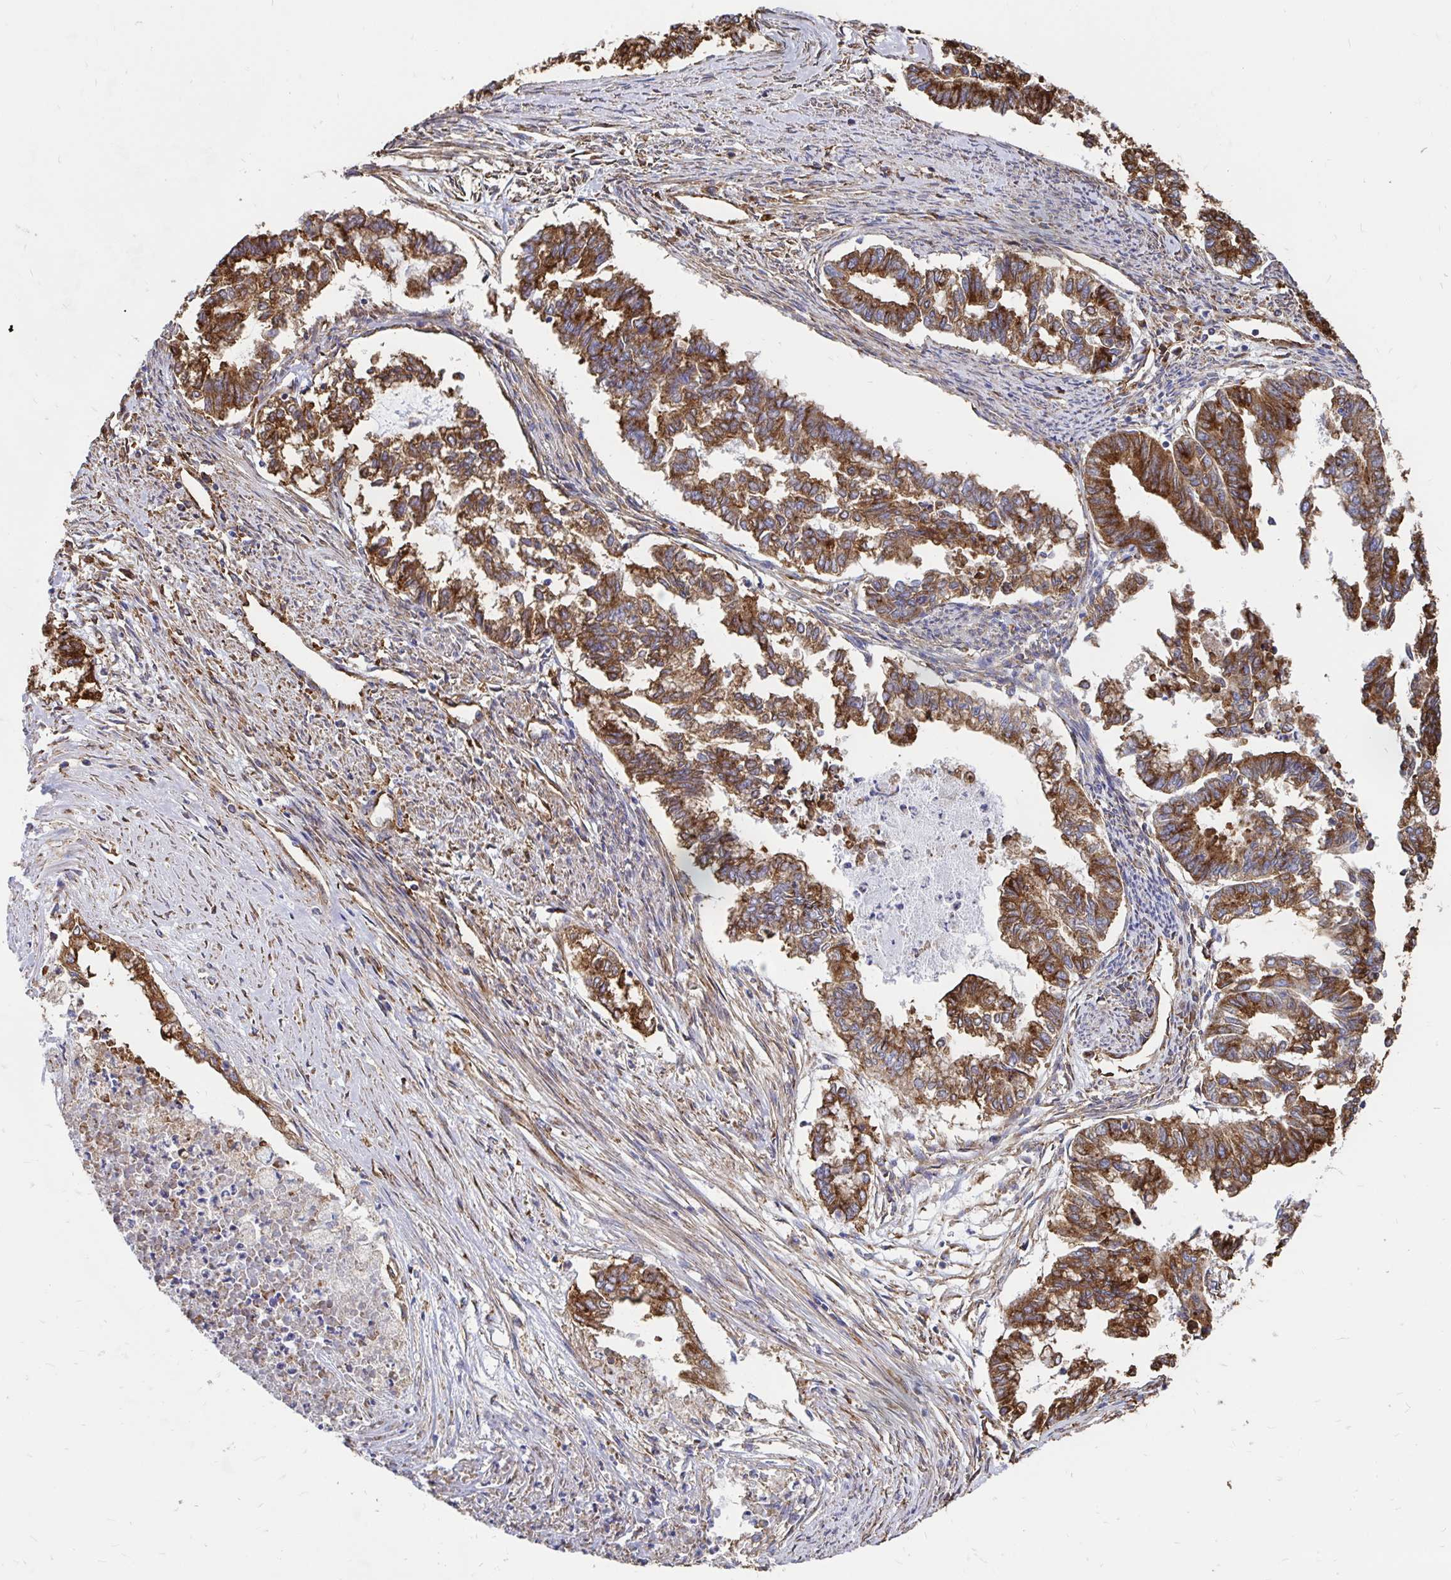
{"staining": {"intensity": "strong", "quantity": ">75%", "location": "cytoplasmic/membranous"}, "tissue": "endometrial cancer", "cell_type": "Tumor cells", "image_type": "cancer", "snomed": [{"axis": "morphology", "description": "Adenocarcinoma, NOS"}, {"axis": "topography", "description": "Endometrium"}], "caption": "Protein expression by IHC displays strong cytoplasmic/membranous expression in approximately >75% of tumor cells in endometrial cancer (adenocarcinoma).", "gene": "CLTC", "patient": {"sex": "female", "age": 79}}